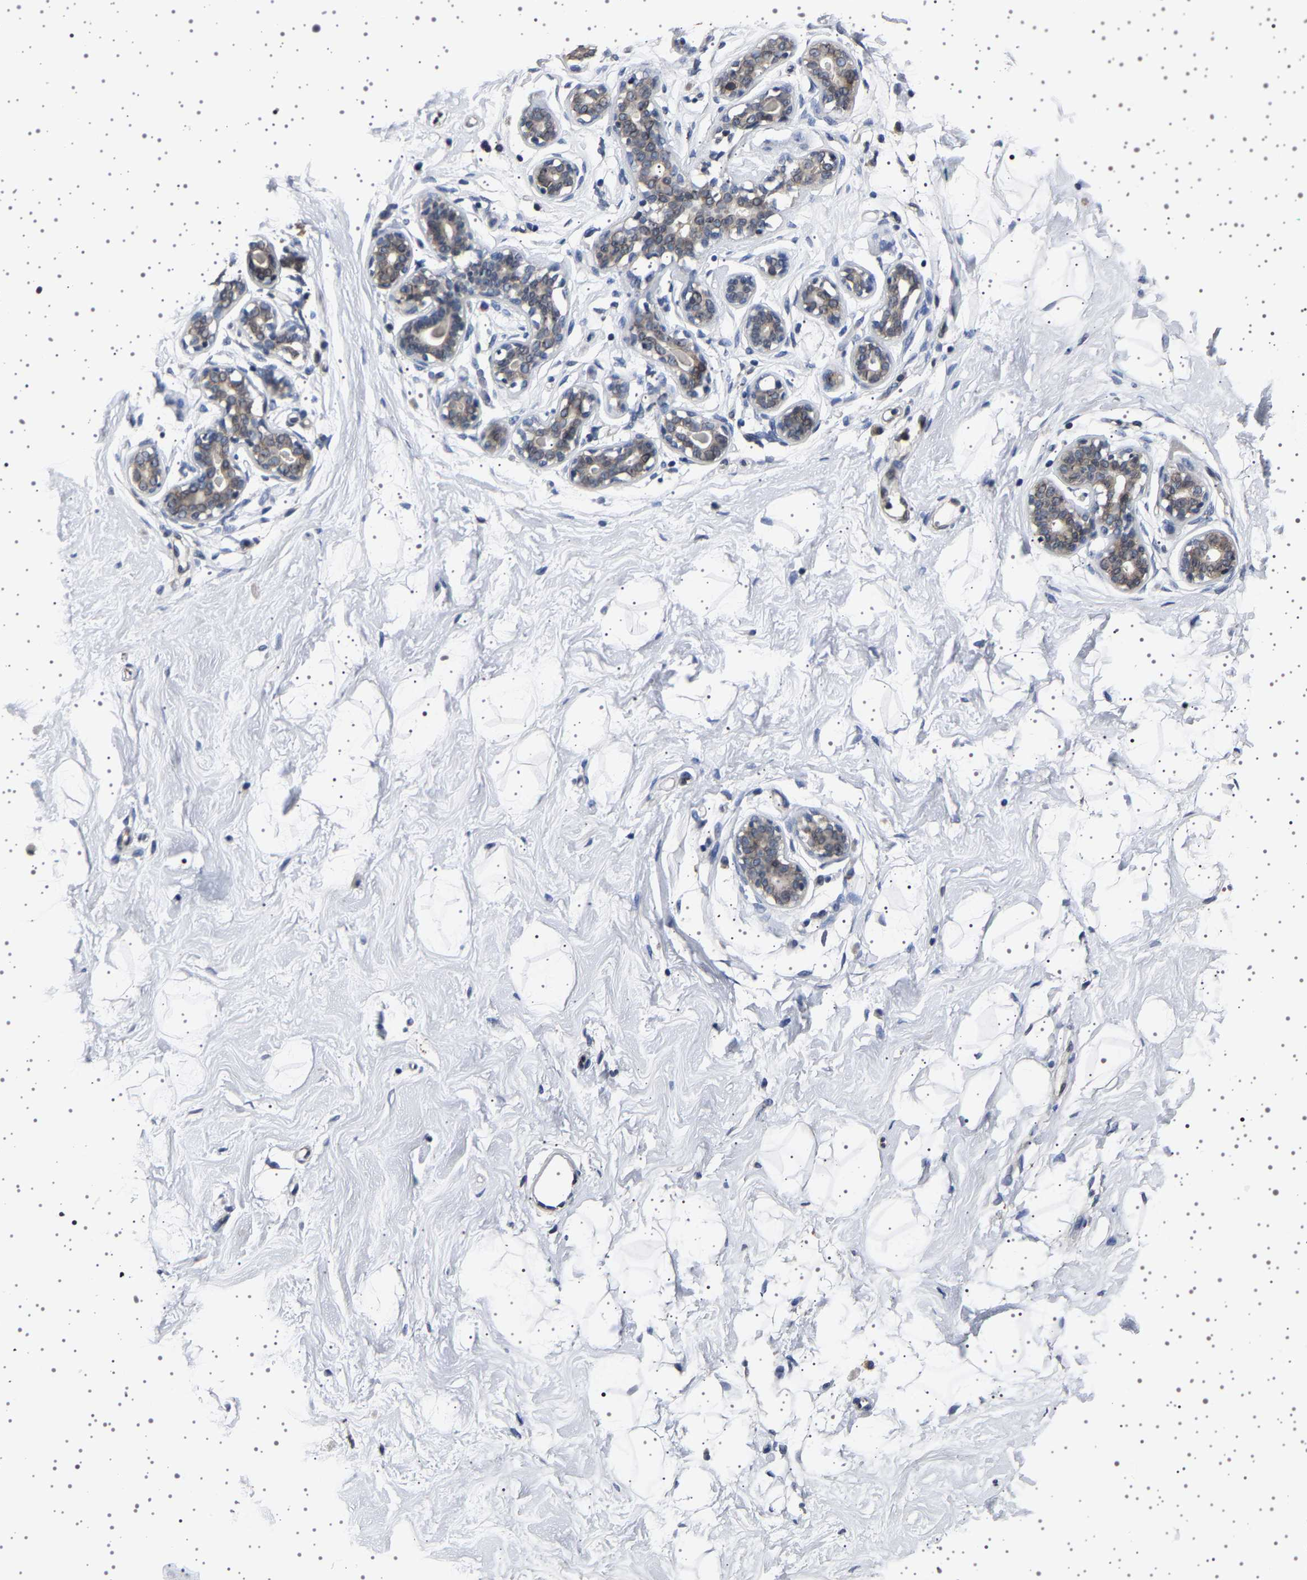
{"staining": {"intensity": "negative", "quantity": "none", "location": "none"}, "tissue": "breast", "cell_type": "Adipocytes", "image_type": "normal", "snomed": [{"axis": "morphology", "description": "Normal tissue, NOS"}, {"axis": "topography", "description": "Breast"}], "caption": "Human breast stained for a protein using immunohistochemistry shows no positivity in adipocytes.", "gene": "IL10RB", "patient": {"sex": "female", "age": 23}}